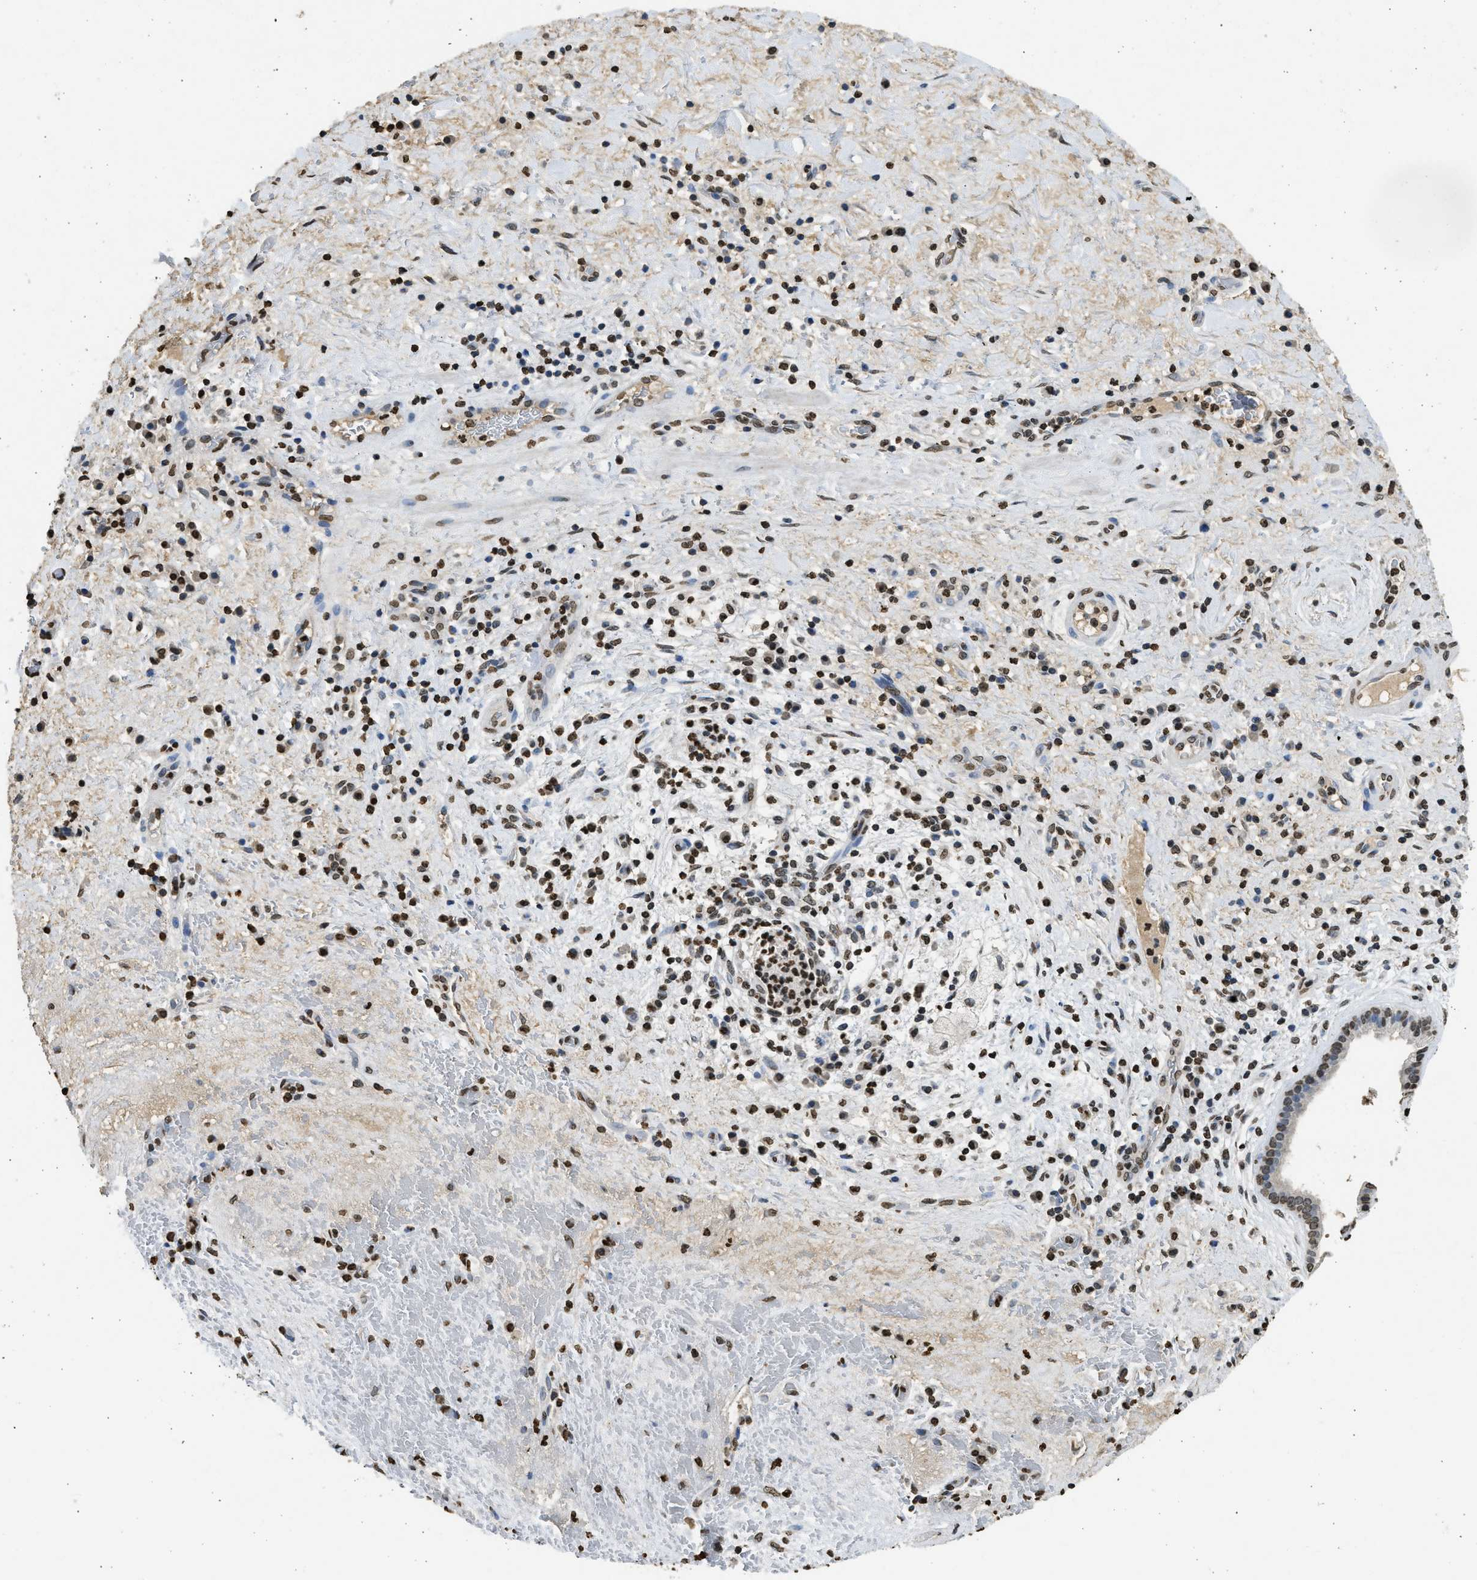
{"staining": {"intensity": "moderate", "quantity": ">75%", "location": "nuclear"}, "tissue": "liver cancer", "cell_type": "Tumor cells", "image_type": "cancer", "snomed": [{"axis": "morphology", "description": "Cholangiocarcinoma"}, {"axis": "topography", "description": "Liver"}], "caption": "An image of liver cancer stained for a protein demonstrates moderate nuclear brown staining in tumor cells.", "gene": "RRAGC", "patient": {"sex": "female", "age": 38}}